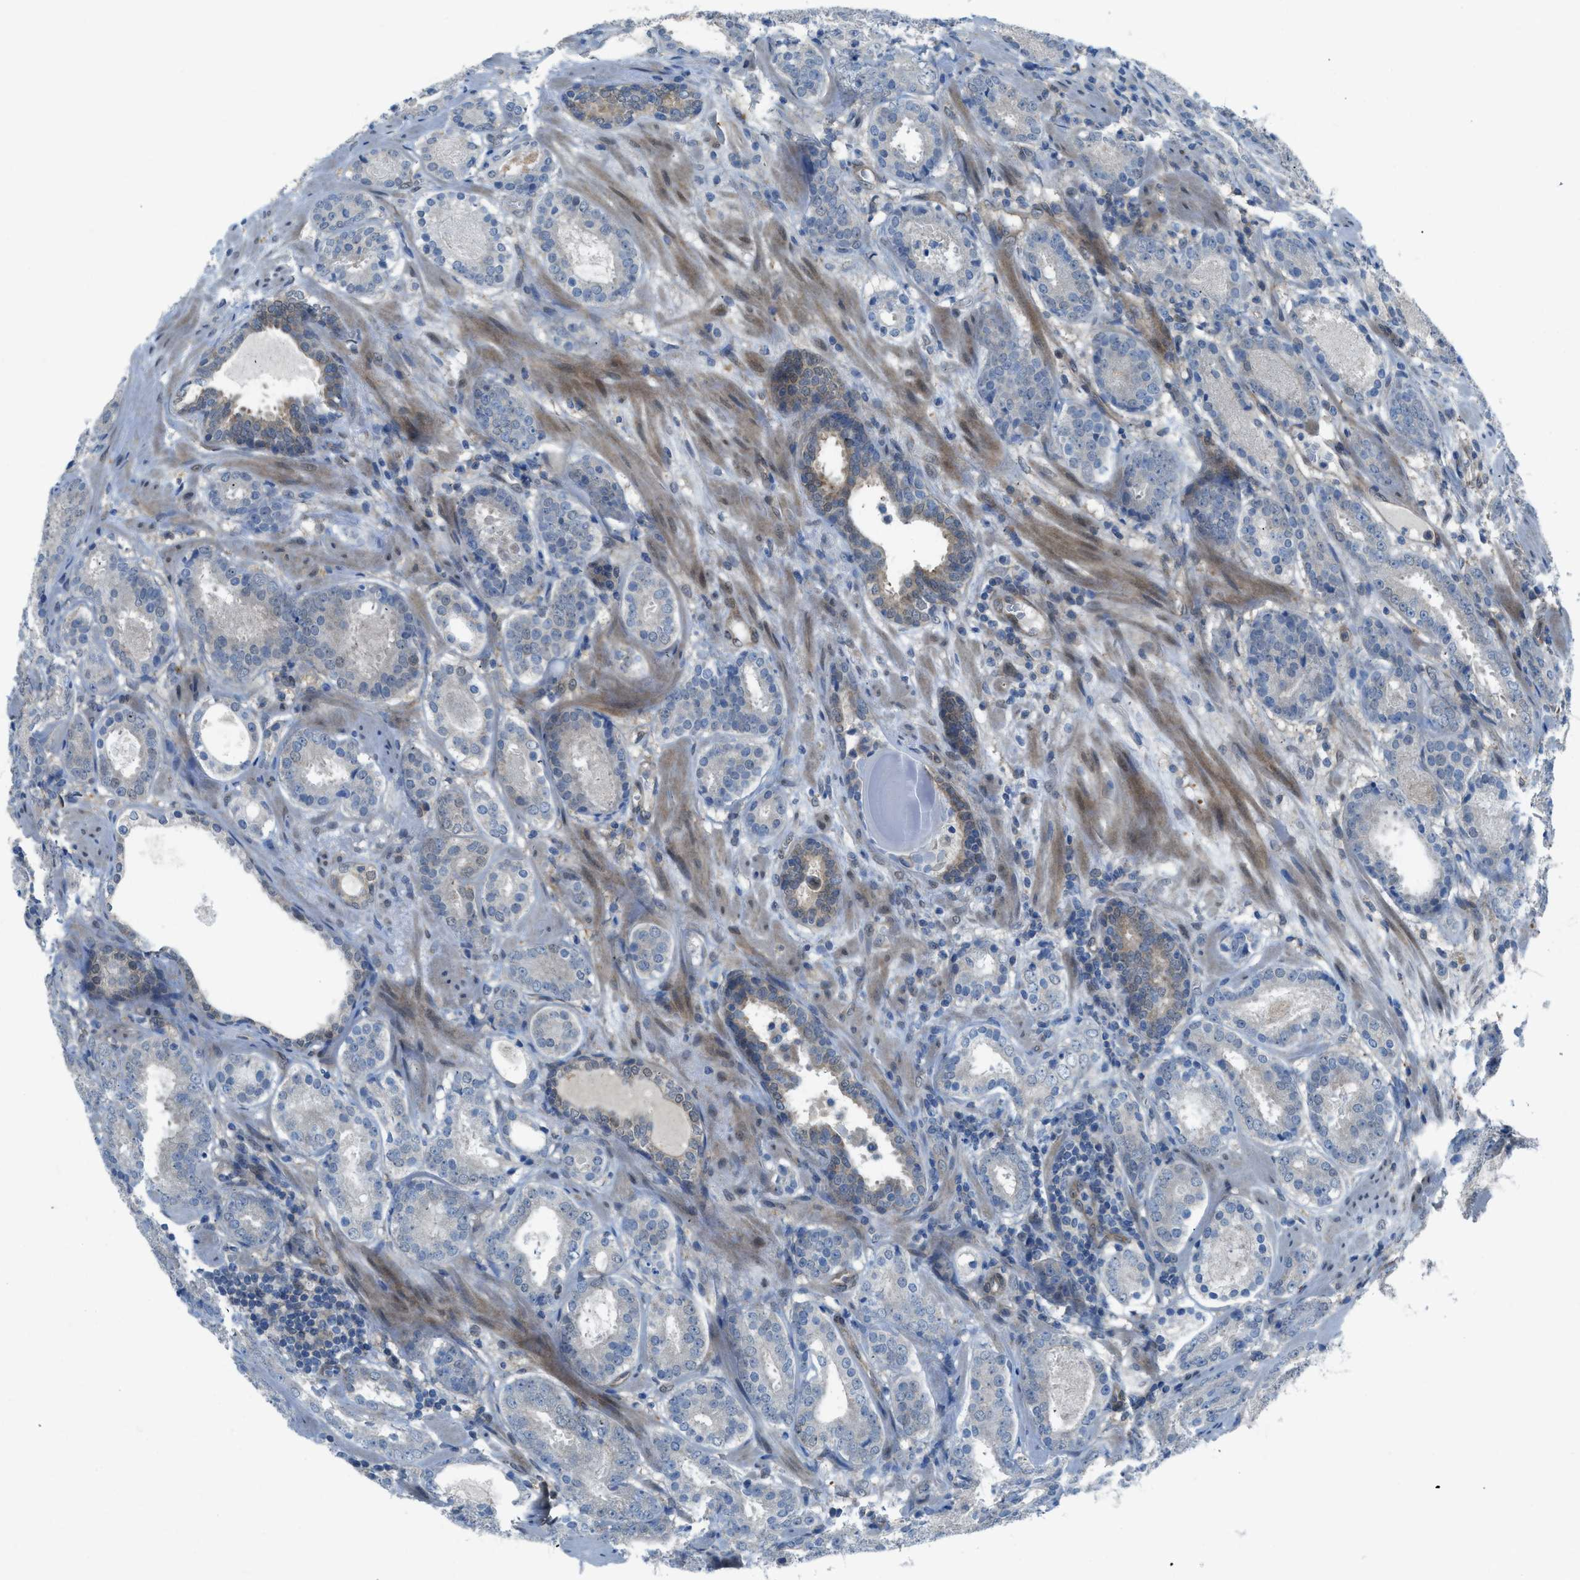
{"staining": {"intensity": "negative", "quantity": "none", "location": "none"}, "tissue": "prostate cancer", "cell_type": "Tumor cells", "image_type": "cancer", "snomed": [{"axis": "morphology", "description": "Adenocarcinoma, Low grade"}, {"axis": "topography", "description": "Prostate"}], "caption": "An image of prostate cancer (adenocarcinoma (low-grade)) stained for a protein shows no brown staining in tumor cells.", "gene": "PRKN", "patient": {"sex": "male", "age": 69}}